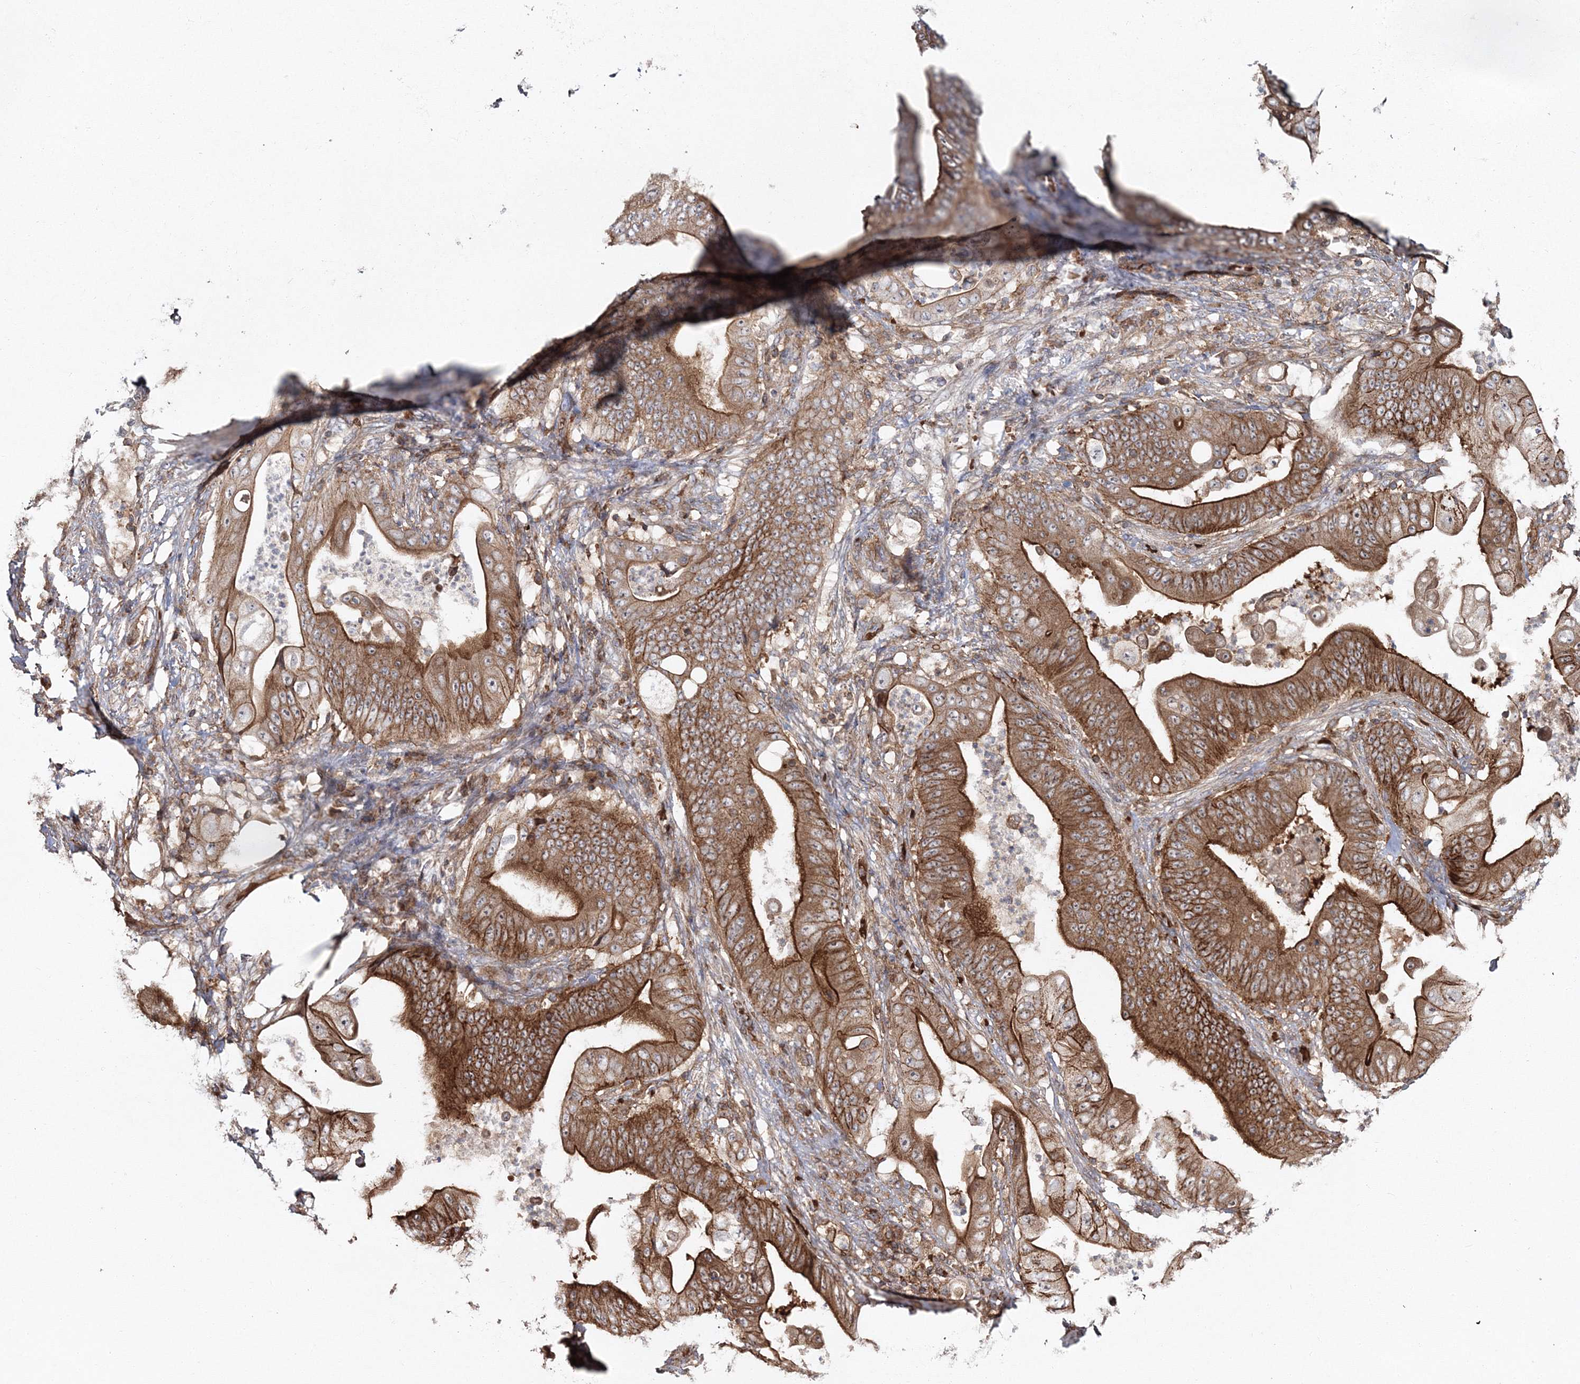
{"staining": {"intensity": "strong", "quantity": "25%-75%", "location": "cytoplasmic/membranous"}, "tissue": "stomach cancer", "cell_type": "Tumor cells", "image_type": "cancer", "snomed": [{"axis": "morphology", "description": "Adenocarcinoma, NOS"}, {"axis": "topography", "description": "Stomach"}], "caption": "Human stomach adenocarcinoma stained for a protein (brown) demonstrates strong cytoplasmic/membranous positive staining in approximately 25%-75% of tumor cells.", "gene": "PCBD2", "patient": {"sex": "female", "age": 73}}